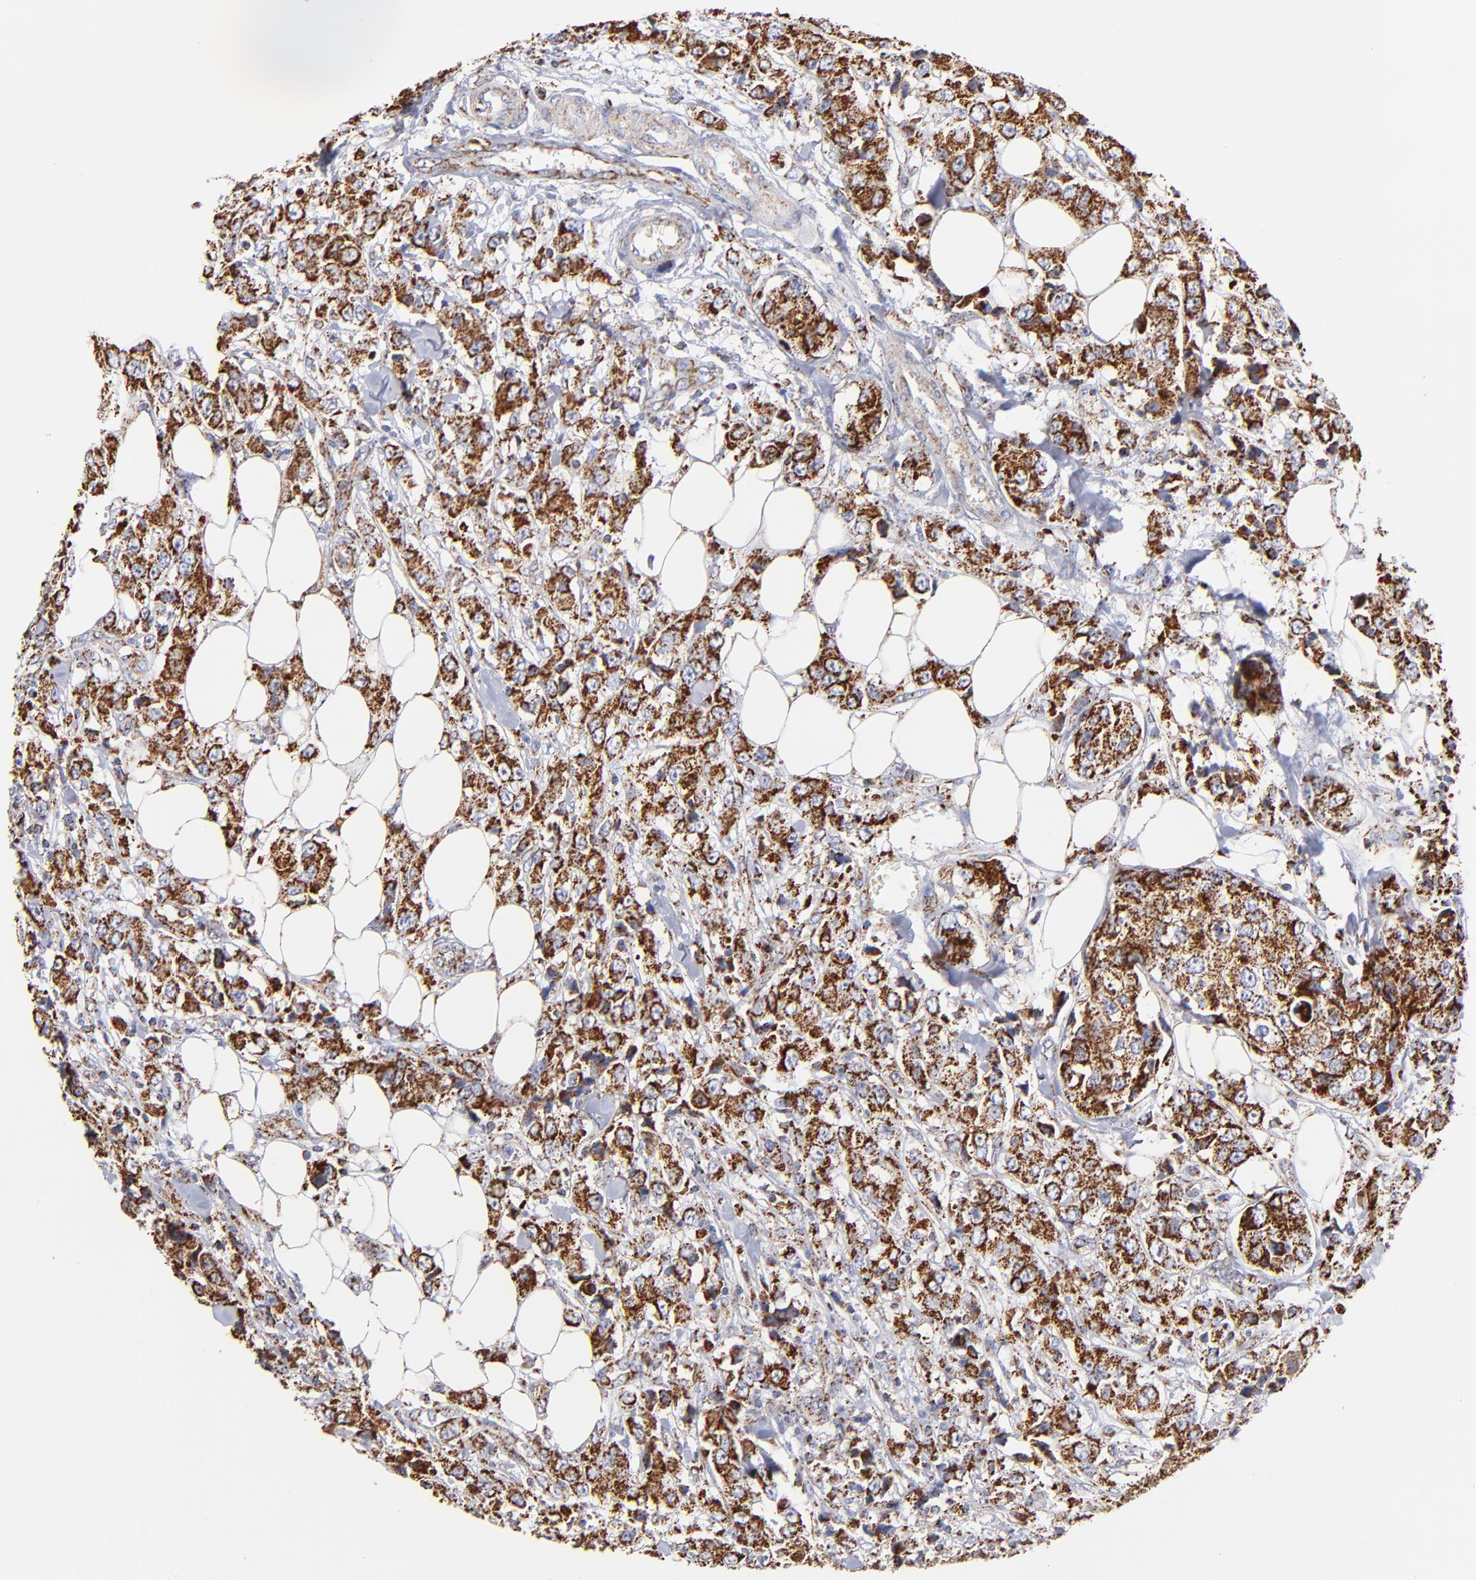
{"staining": {"intensity": "strong", "quantity": ">75%", "location": "cytoplasmic/membranous"}, "tissue": "breast cancer", "cell_type": "Tumor cells", "image_type": "cancer", "snomed": [{"axis": "morphology", "description": "Duct carcinoma"}, {"axis": "topography", "description": "Breast"}], "caption": "Immunohistochemical staining of breast infiltrating ductal carcinoma reveals strong cytoplasmic/membranous protein expression in about >75% of tumor cells.", "gene": "PHB1", "patient": {"sex": "female", "age": 58}}